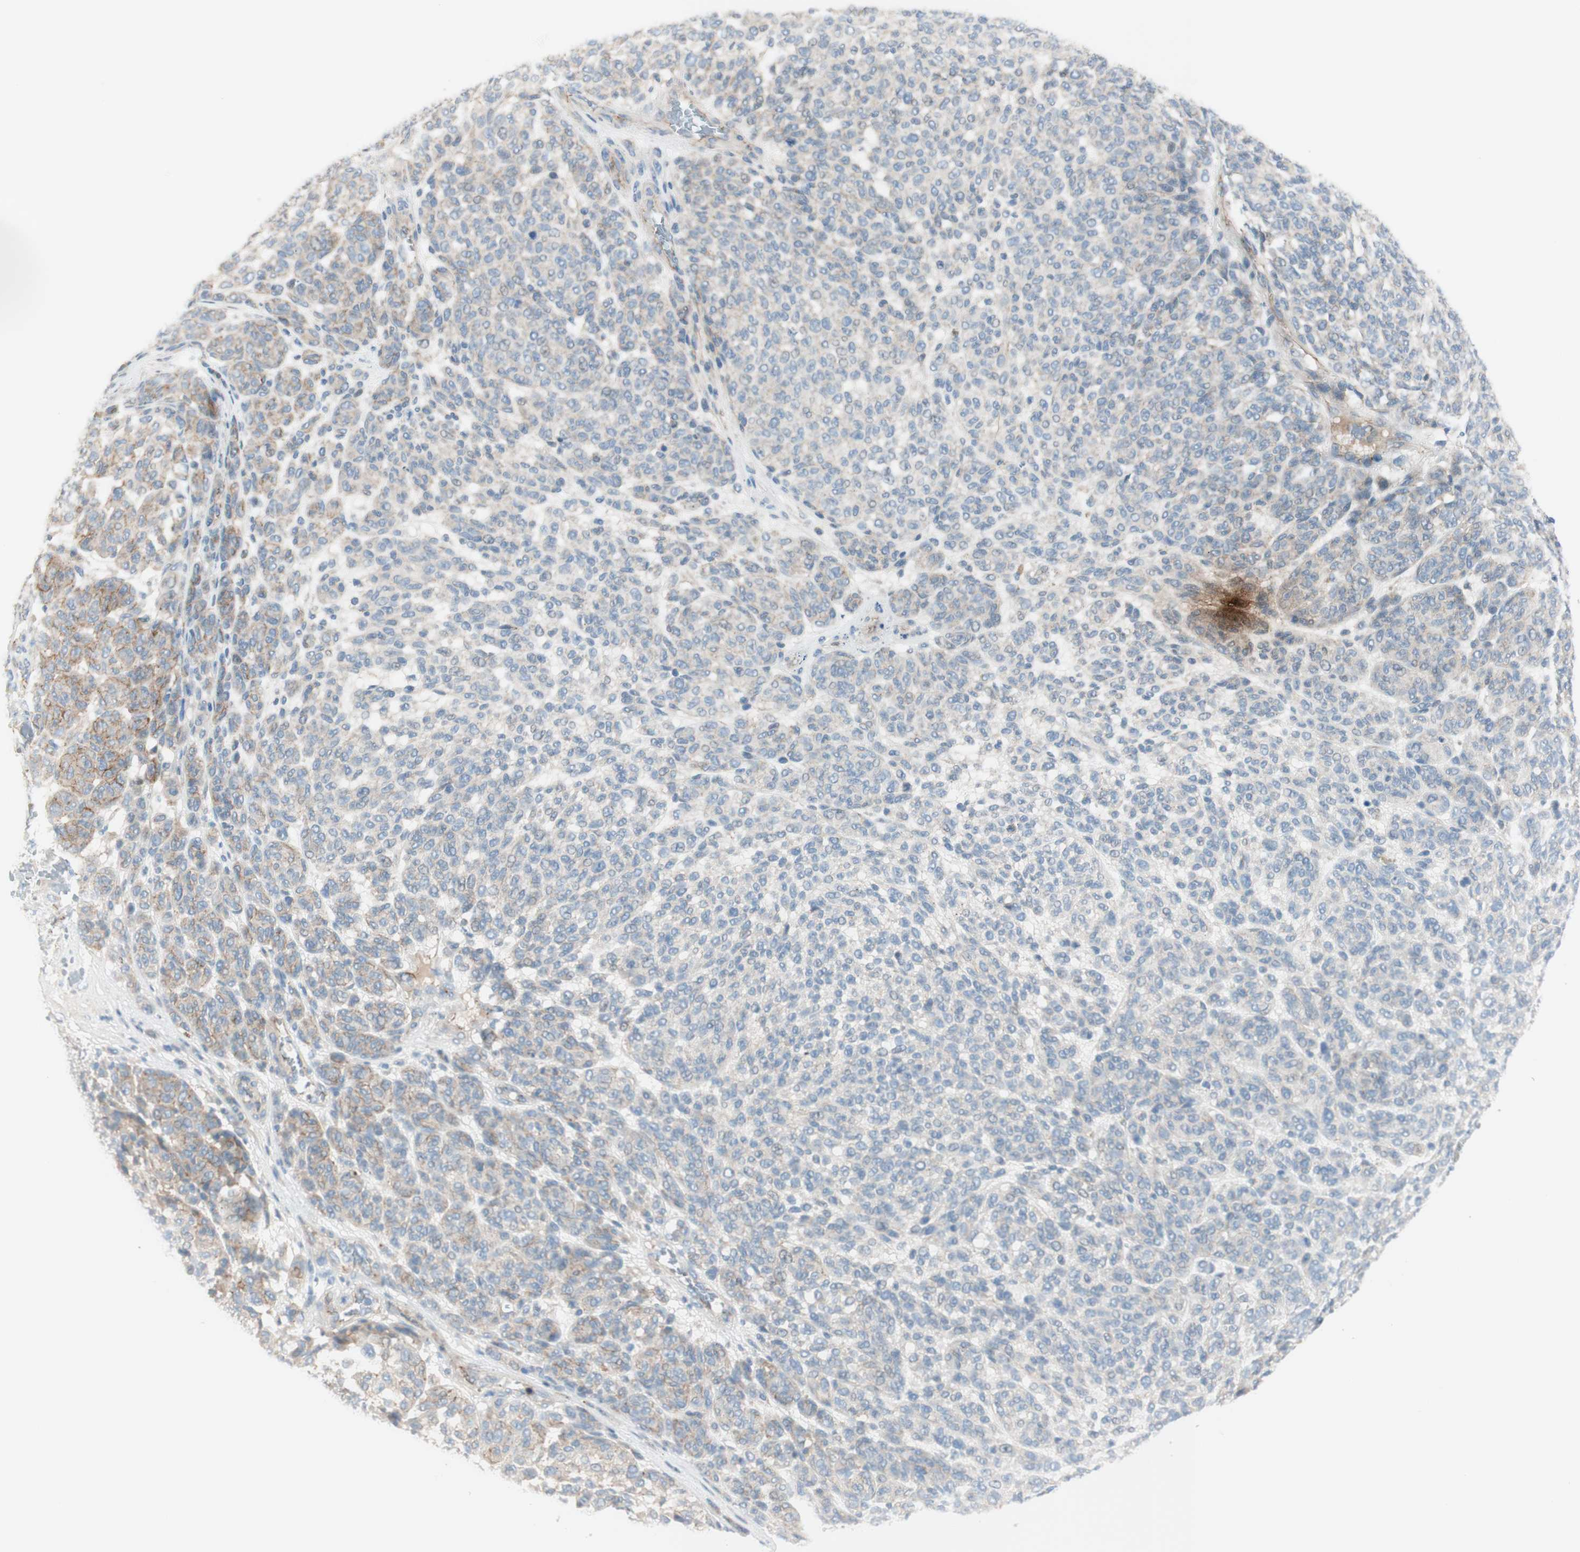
{"staining": {"intensity": "weak", "quantity": "<25%", "location": "cytoplasmic/membranous"}, "tissue": "melanoma", "cell_type": "Tumor cells", "image_type": "cancer", "snomed": [{"axis": "morphology", "description": "Malignant melanoma, NOS"}, {"axis": "topography", "description": "Skin"}], "caption": "Malignant melanoma was stained to show a protein in brown. There is no significant expression in tumor cells.", "gene": "TJP1", "patient": {"sex": "male", "age": 59}}